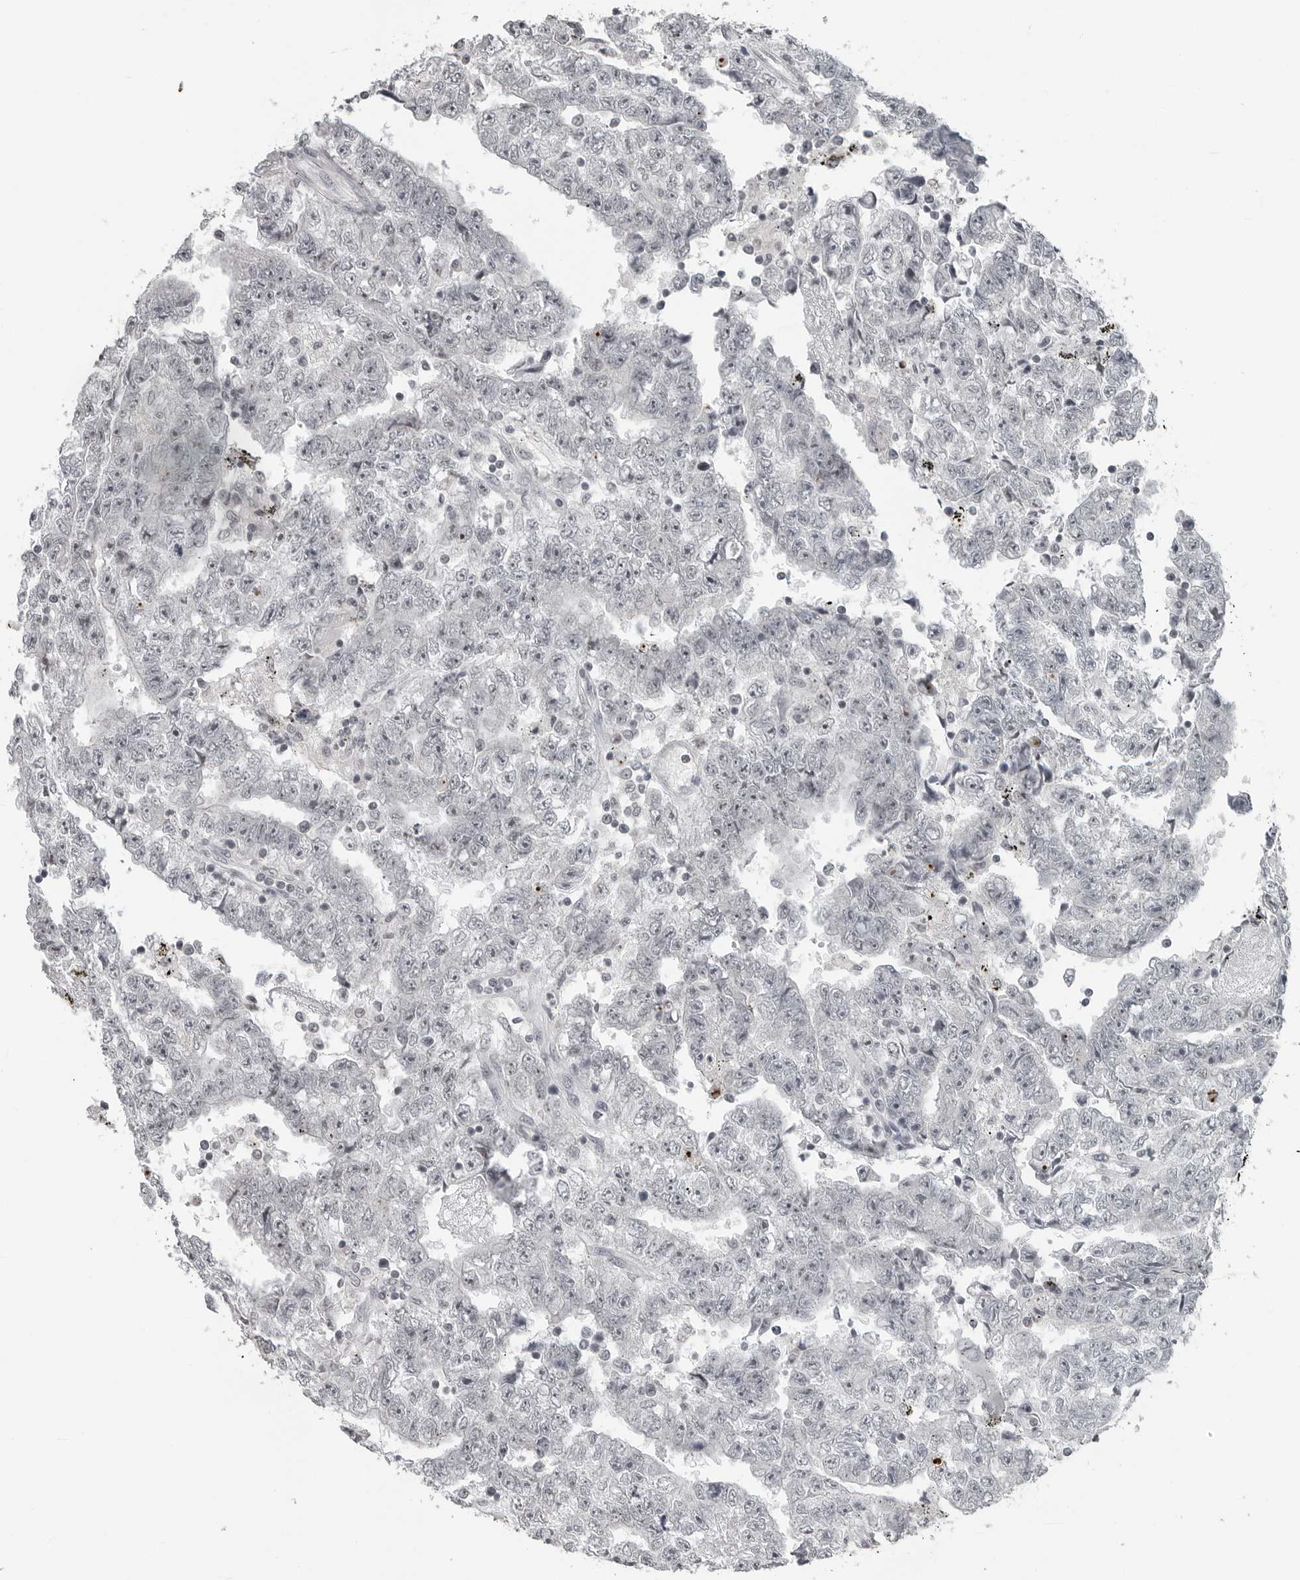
{"staining": {"intensity": "negative", "quantity": "none", "location": "none"}, "tissue": "testis cancer", "cell_type": "Tumor cells", "image_type": "cancer", "snomed": [{"axis": "morphology", "description": "Carcinoma, Embryonal, NOS"}, {"axis": "topography", "description": "Testis"}], "caption": "Immunohistochemistry histopathology image of human testis cancer stained for a protein (brown), which shows no expression in tumor cells.", "gene": "DDX54", "patient": {"sex": "male", "age": 25}}